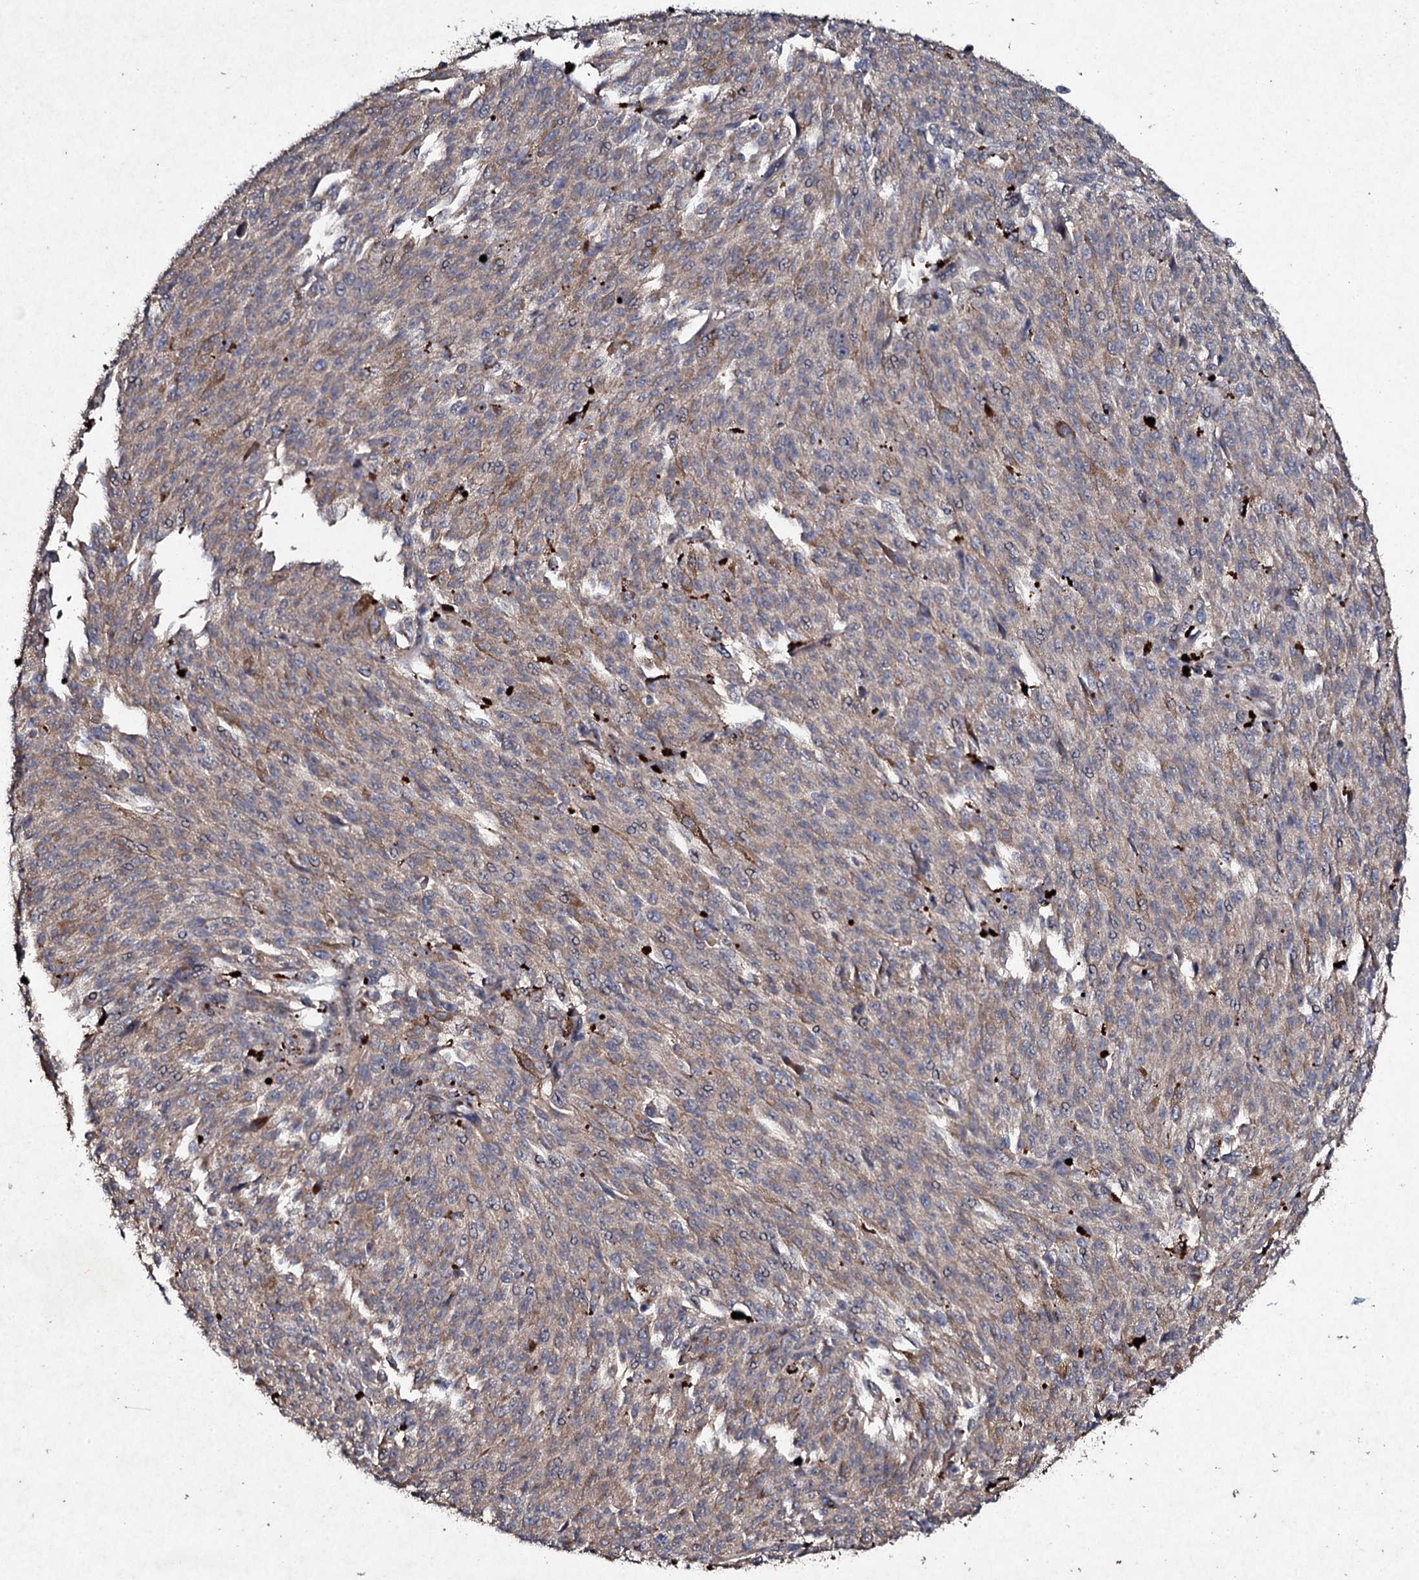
{"staining": {"intensity": "weak", "quantity": ">75%", "location": "cytoplasmic/membranous"}, "tissue": "melanoma", "cell_type": "Tumor cells", "image_type": "cancer", "snomed": [{"axis": "morphology", "description": "Malignant melanoma, NOS"}, {"axis": "topography", "description": "Skin"}], "caption": "Tumor cells reveal weak cytoplasmic/membranous positivity in about >75% of cells in malignant melanoma. (DAB IHC, brown staining for protein, blue staining for nuclei).", "gene": "MOCOS", "patient": {"sex": "female", "age": 52}}